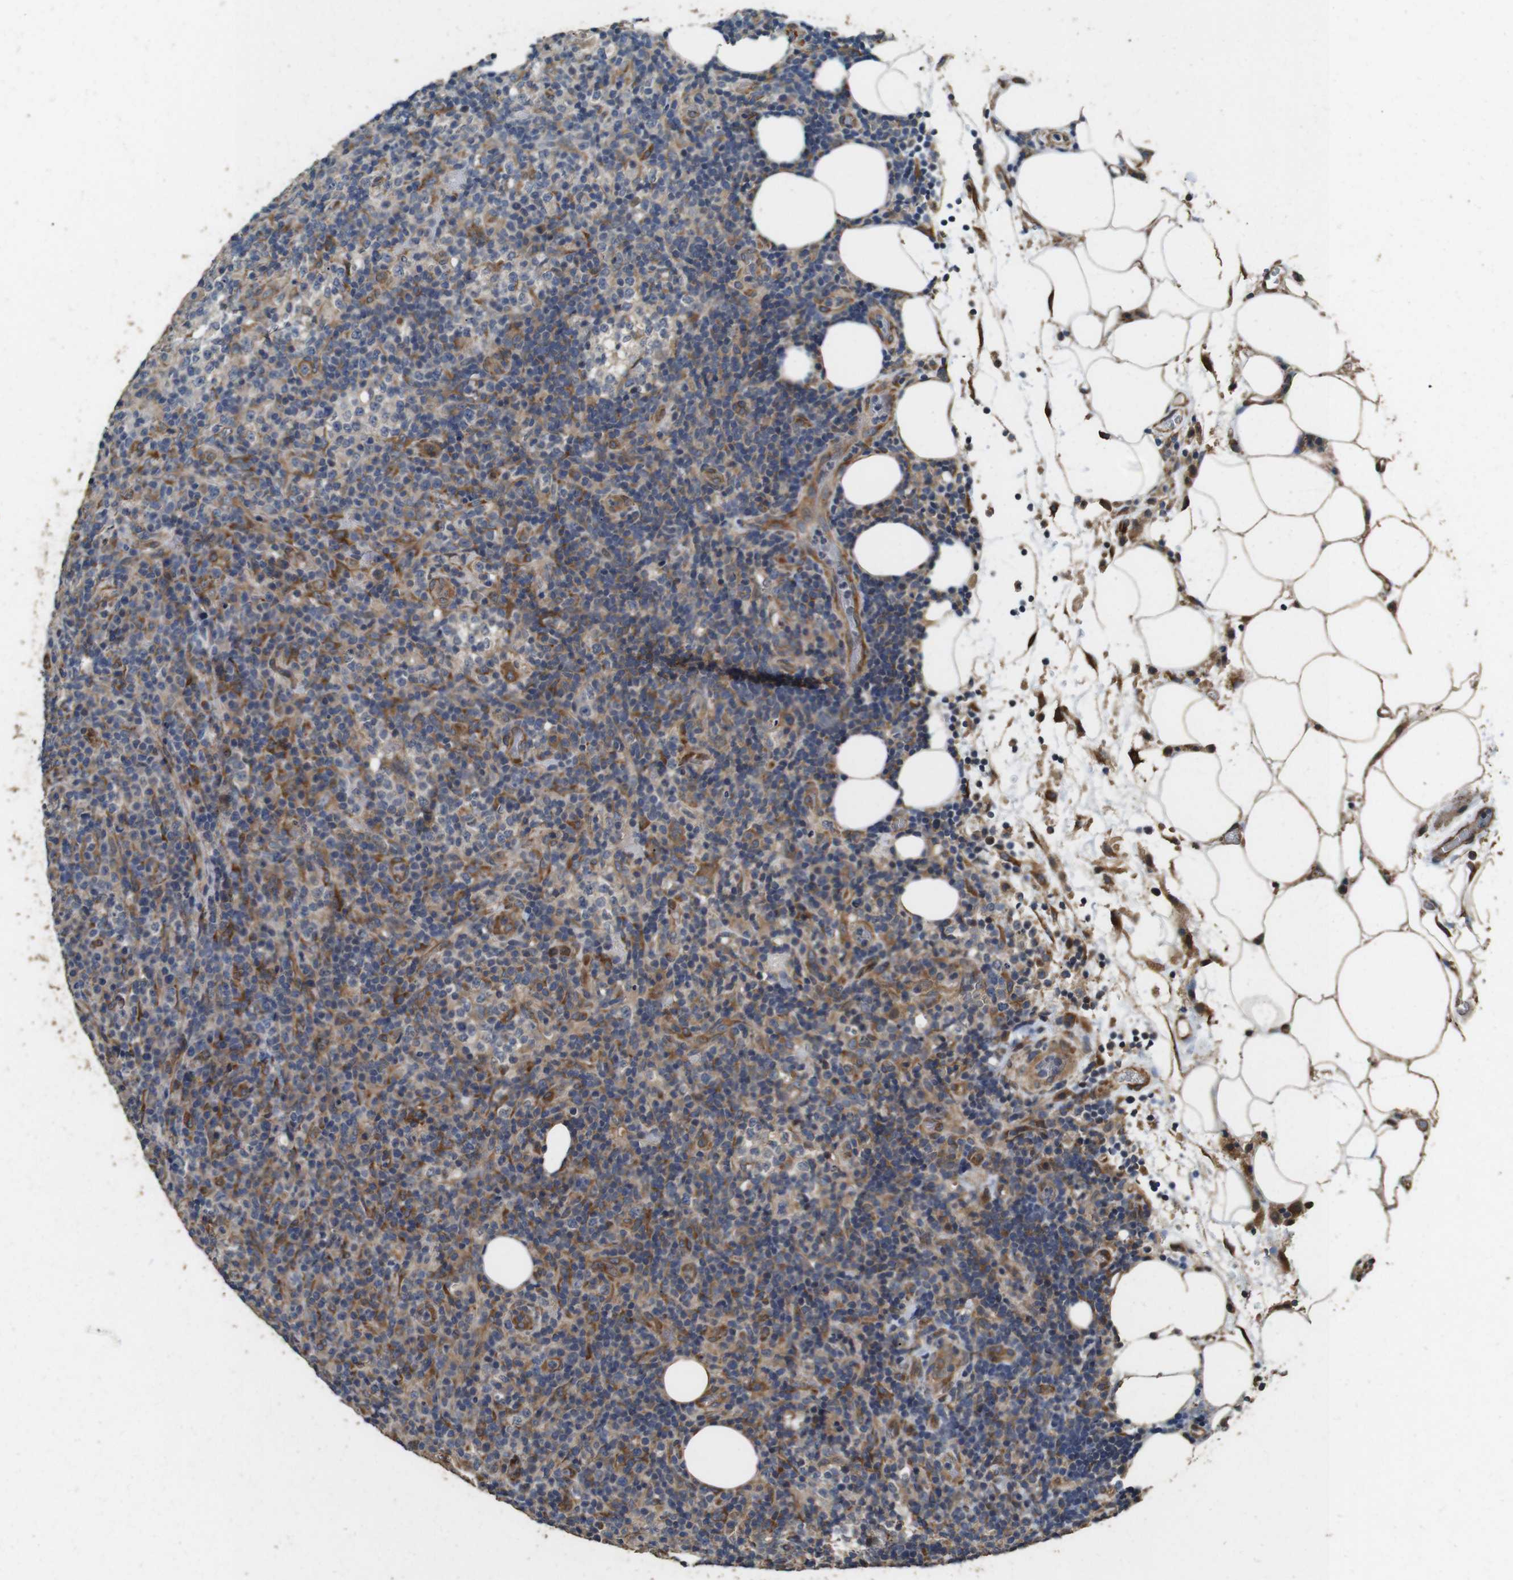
{"staining": {"intensity": "moderate", "quantity": "25%-75%", "location": "cytoplasmic/membranous"}, "tissue": "lymphoma", "cell_type": "Tumor cells", "image_type": "cancer", "snomed": [{"axis": "morphology", "description": "Malignant lymphoma, non-Hodgkin's type, High grade"}, {"axis": "topography", "description": "Lymph node"}], "caption": "An image showing moderate cytoplasmic/membranous positivity in approximately 25%-75% of tumor cells in high-grade malignant lymphoma, non-Hodgkin's type, as visualized by brown immunohistochemical staining.", "gene": "CNPY4", "patient": {"sex": "female", "age": 76}}